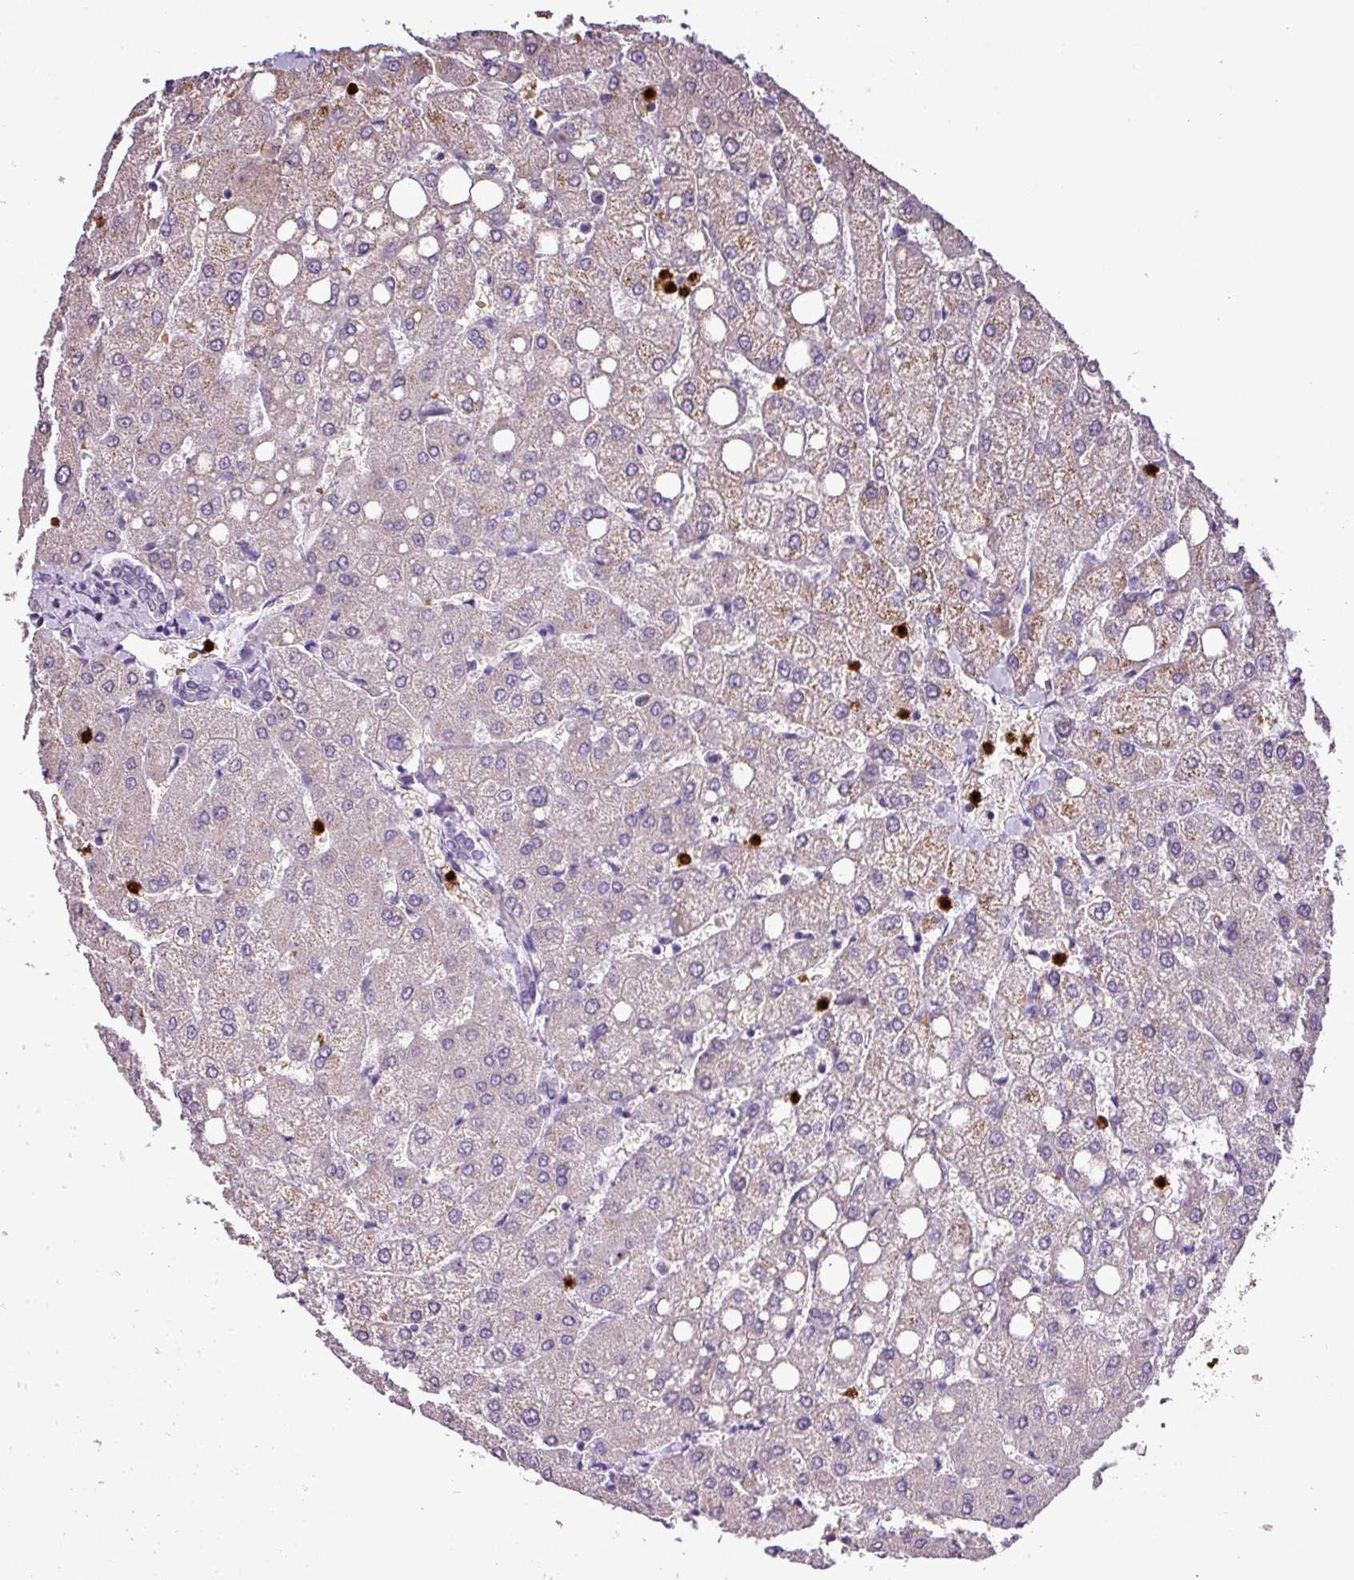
{"staining": {"intensity": "negative", "quantity": "none", "location": "none"}, "tissue": "liver", "cell_type": "Cholangiocytes", "image_type": "normal", "snomed": [{"axis": "morphology", "description": "Normal tissue, NOS"}, {"axis": "topography", "description": "Liver"}], "caption": "Human liver stained for a protein using IHC demonstrates no positivity in cholangiocytes.", "gene": "MGAT4B", "patient": {"sex": "female", "age": 54}}